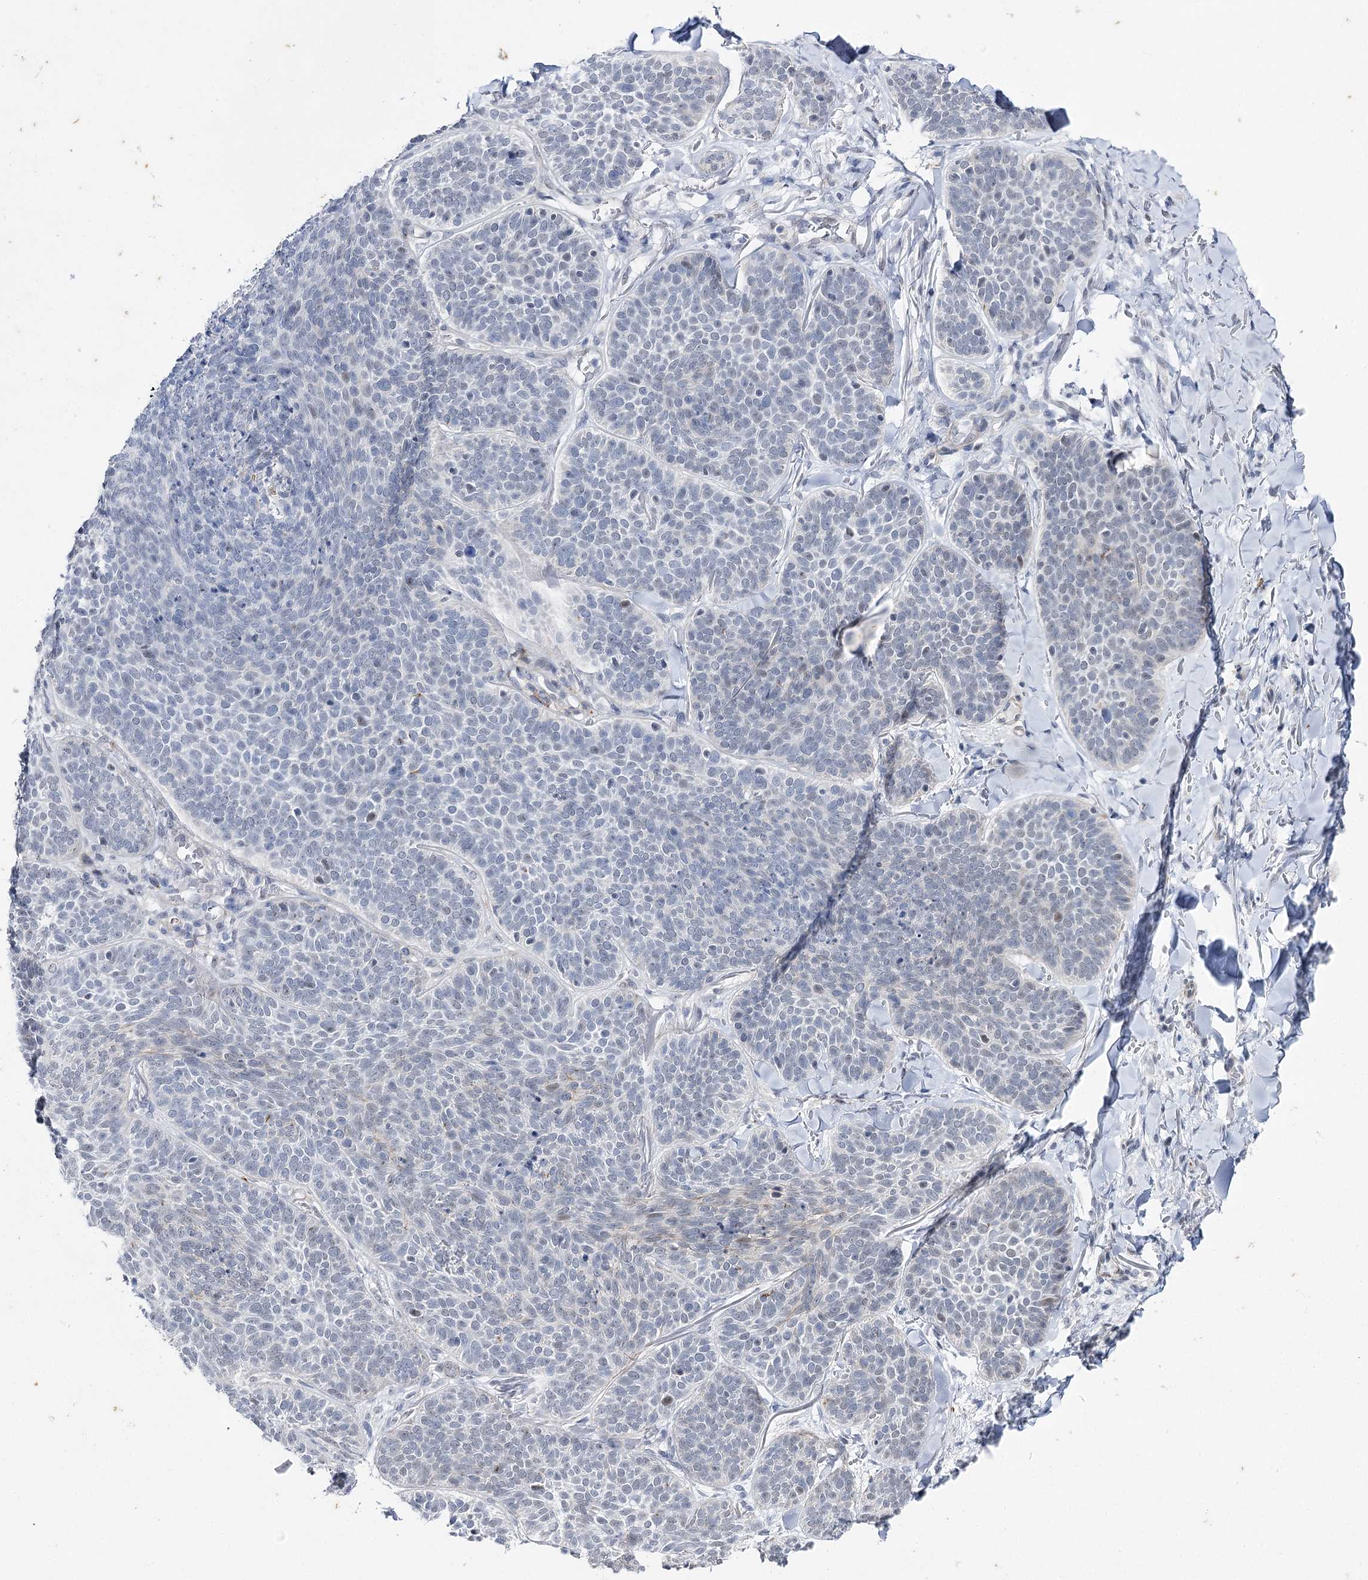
{"staining": {"intensity": "negative", "quantity": "none", "location": "none"}, "tissue": "skin cancer", "cell_type": "Tumor cells", "image_type": "cancer", "snomed": [{"axis": "morphology", "description": "Basal cell carcinoma"}, {"axis": "topography", "description": "Skin"}], "caption": "There is no significant staining in tumor cells of skin cancer (basal cell carcinoma).", "gene": "AGXT2", "patient": {"sex": "male", "age": 85}}